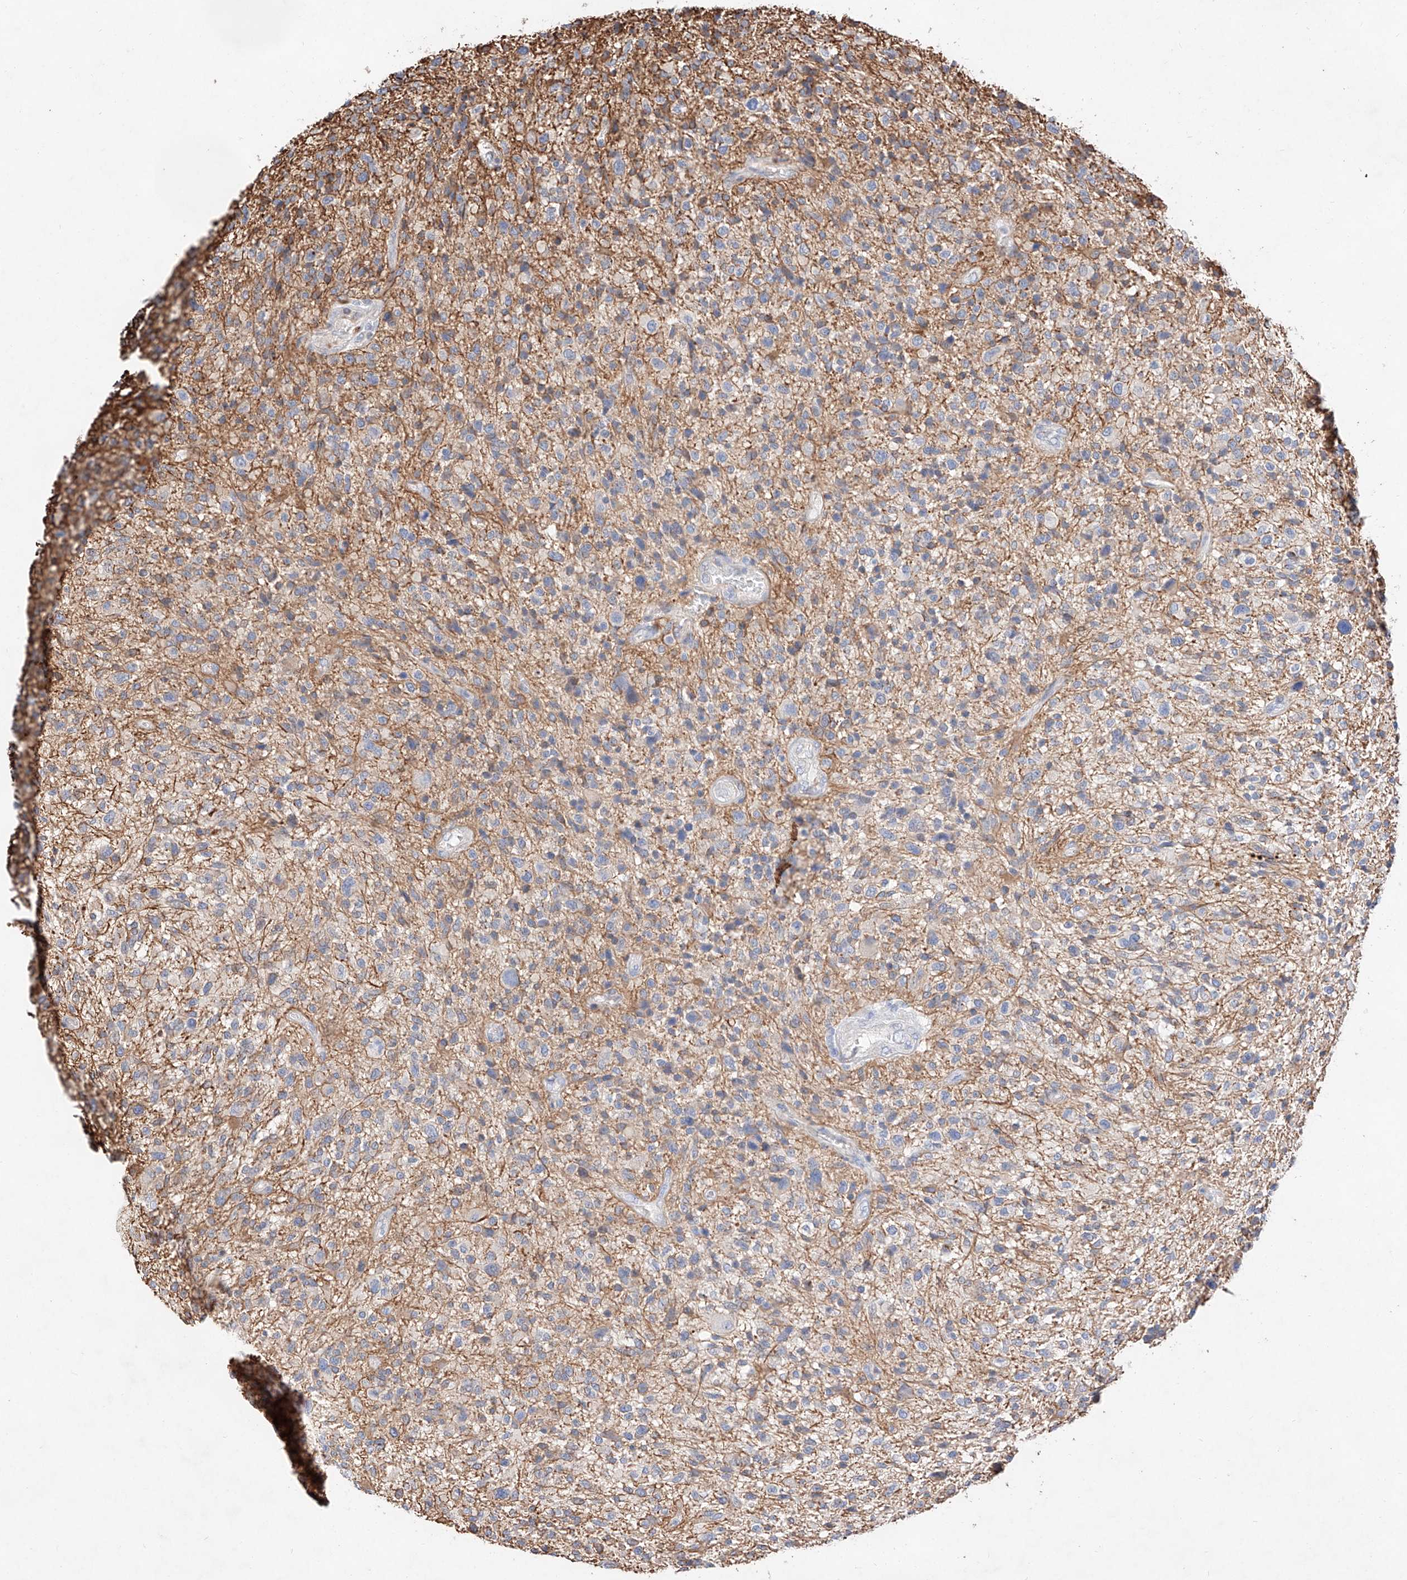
{"staining": {"intensity": "negative", "quantity": "none", "location": "none"}, "tissue": "glioma", "cell_type": "Tumor cells", "image_type": "cancer", "snomed": [{"axis": "morphology", "description": "Glioma, malignant, High grade"}, {"axis": "topography", "description": "Brain"}], "caption": "Immunohistochemical staining of malignant glioma (high-grade) shows no significant staining in tumor cells.", "gene": "ATP9B", "patient": {"sex": "male", "age": 47}}